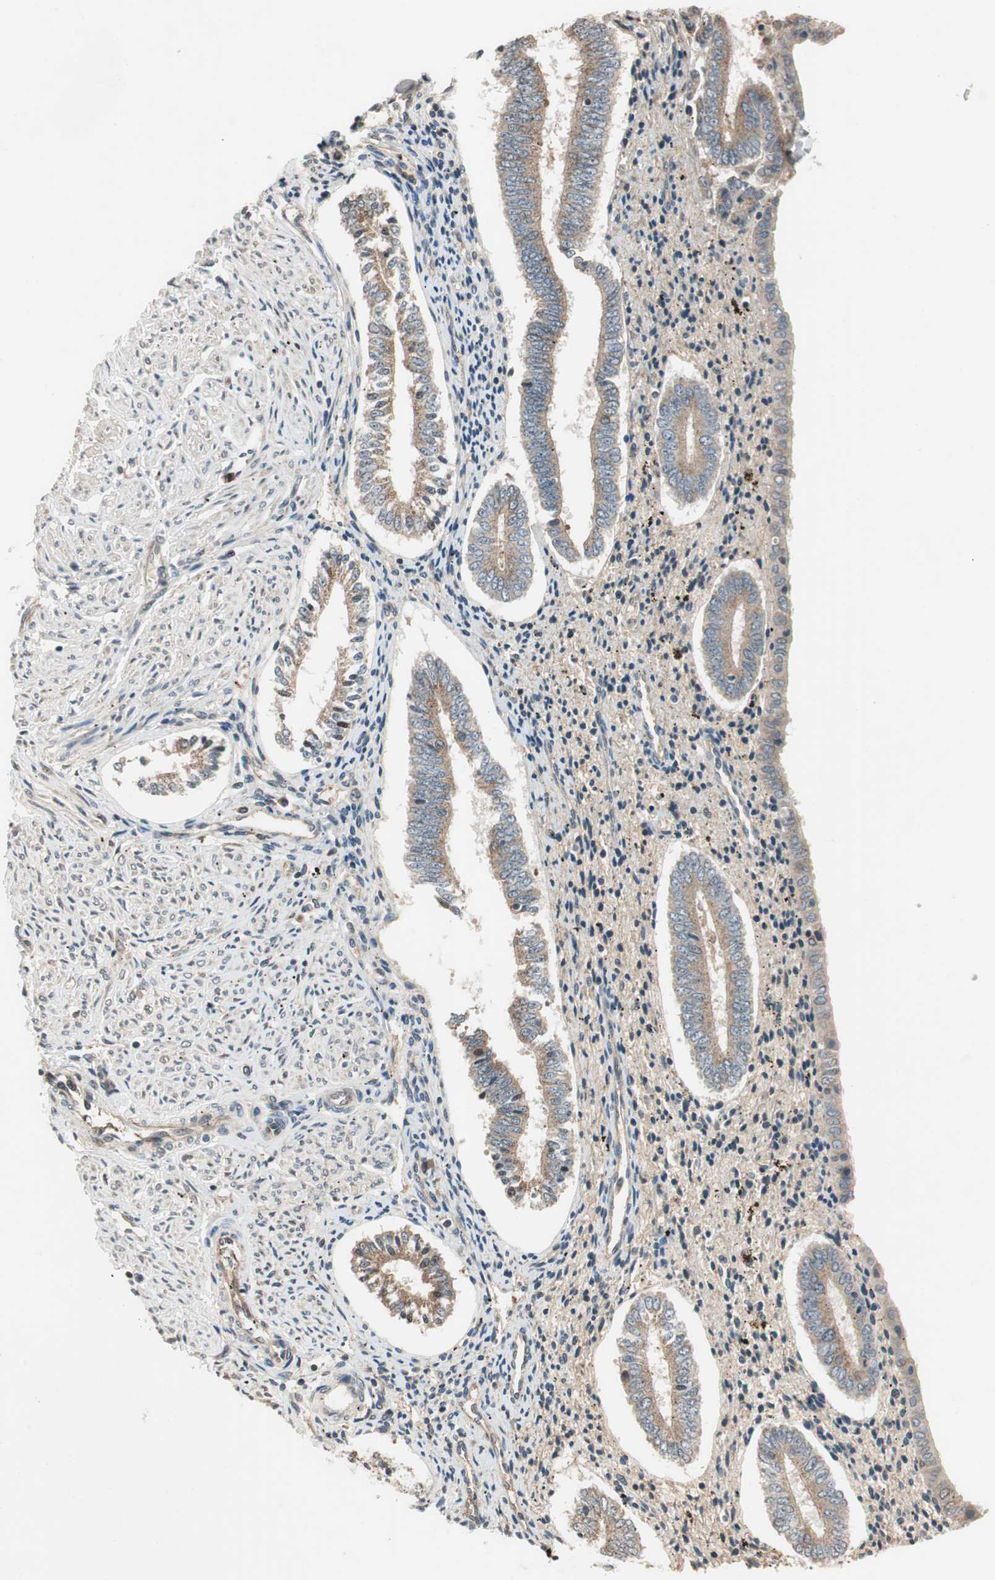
{"staining": {"intensity": "weak", "quantity": "25%-75%", "location": "cytoplasmic/membranous"}, "tissue": "endometrium", "cell_type": "Cells in endometrial stroma", "image_type": "normal", "snomed": [{"axis": "morphology", "description": "Normal tissue, NOS"}, {"axis": "topography", "description": "Endometrium"}], "caption": "High-magnification brightfield microscopy of benign endometrium stained with DAB (brown) and counterstained with hematoxylin (blue). cells in endometrial stroma exhibit weak cytoplasmic/membranous expression is seen in about25%-75% of cells.", "gene": "GCLM", "patient": {"sex": "female", "age": 42}}